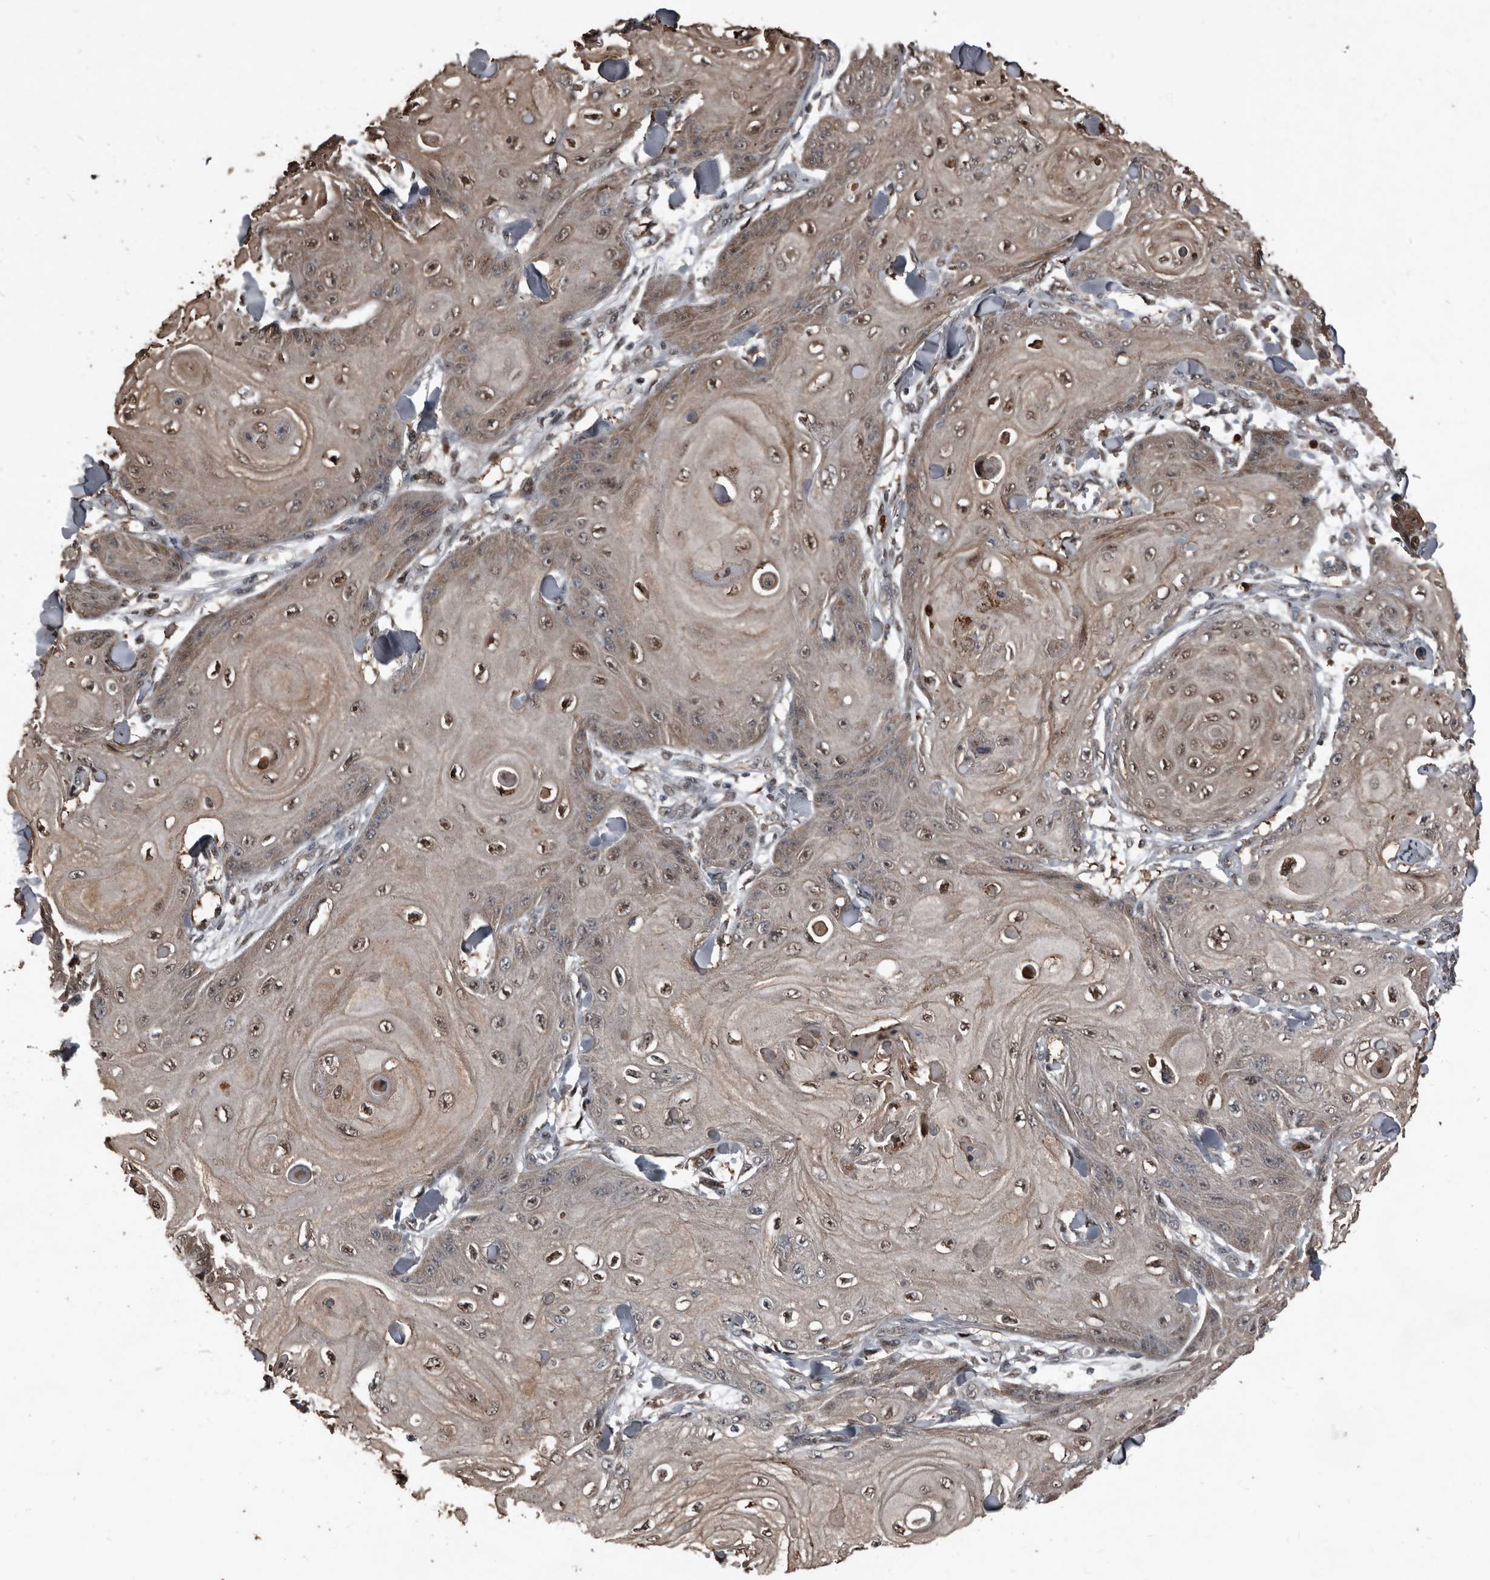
{"staining": {"intensity": "weak", "quantity": ">75%", "location": "cytoplasmic/membranous,nuclear"}, "tissue": "skin cancer", "cell_type": "Tumor cells", "image_type": "cancer", "snomed": [{"axis": "morphology", "description": "Squamous cell carcinoma, NOS"}, {"axis": "topography", "description": "Skin"}], "caption": "IHC (DAB) staining of human skin squamous cell carcinoma demonstrates weak cytoplasmic/membranous and nuclear protein positivity in approximately >75% of tumor cells.", "gene": "FSBP", "patient": {"sex": "male", "age": 74}}